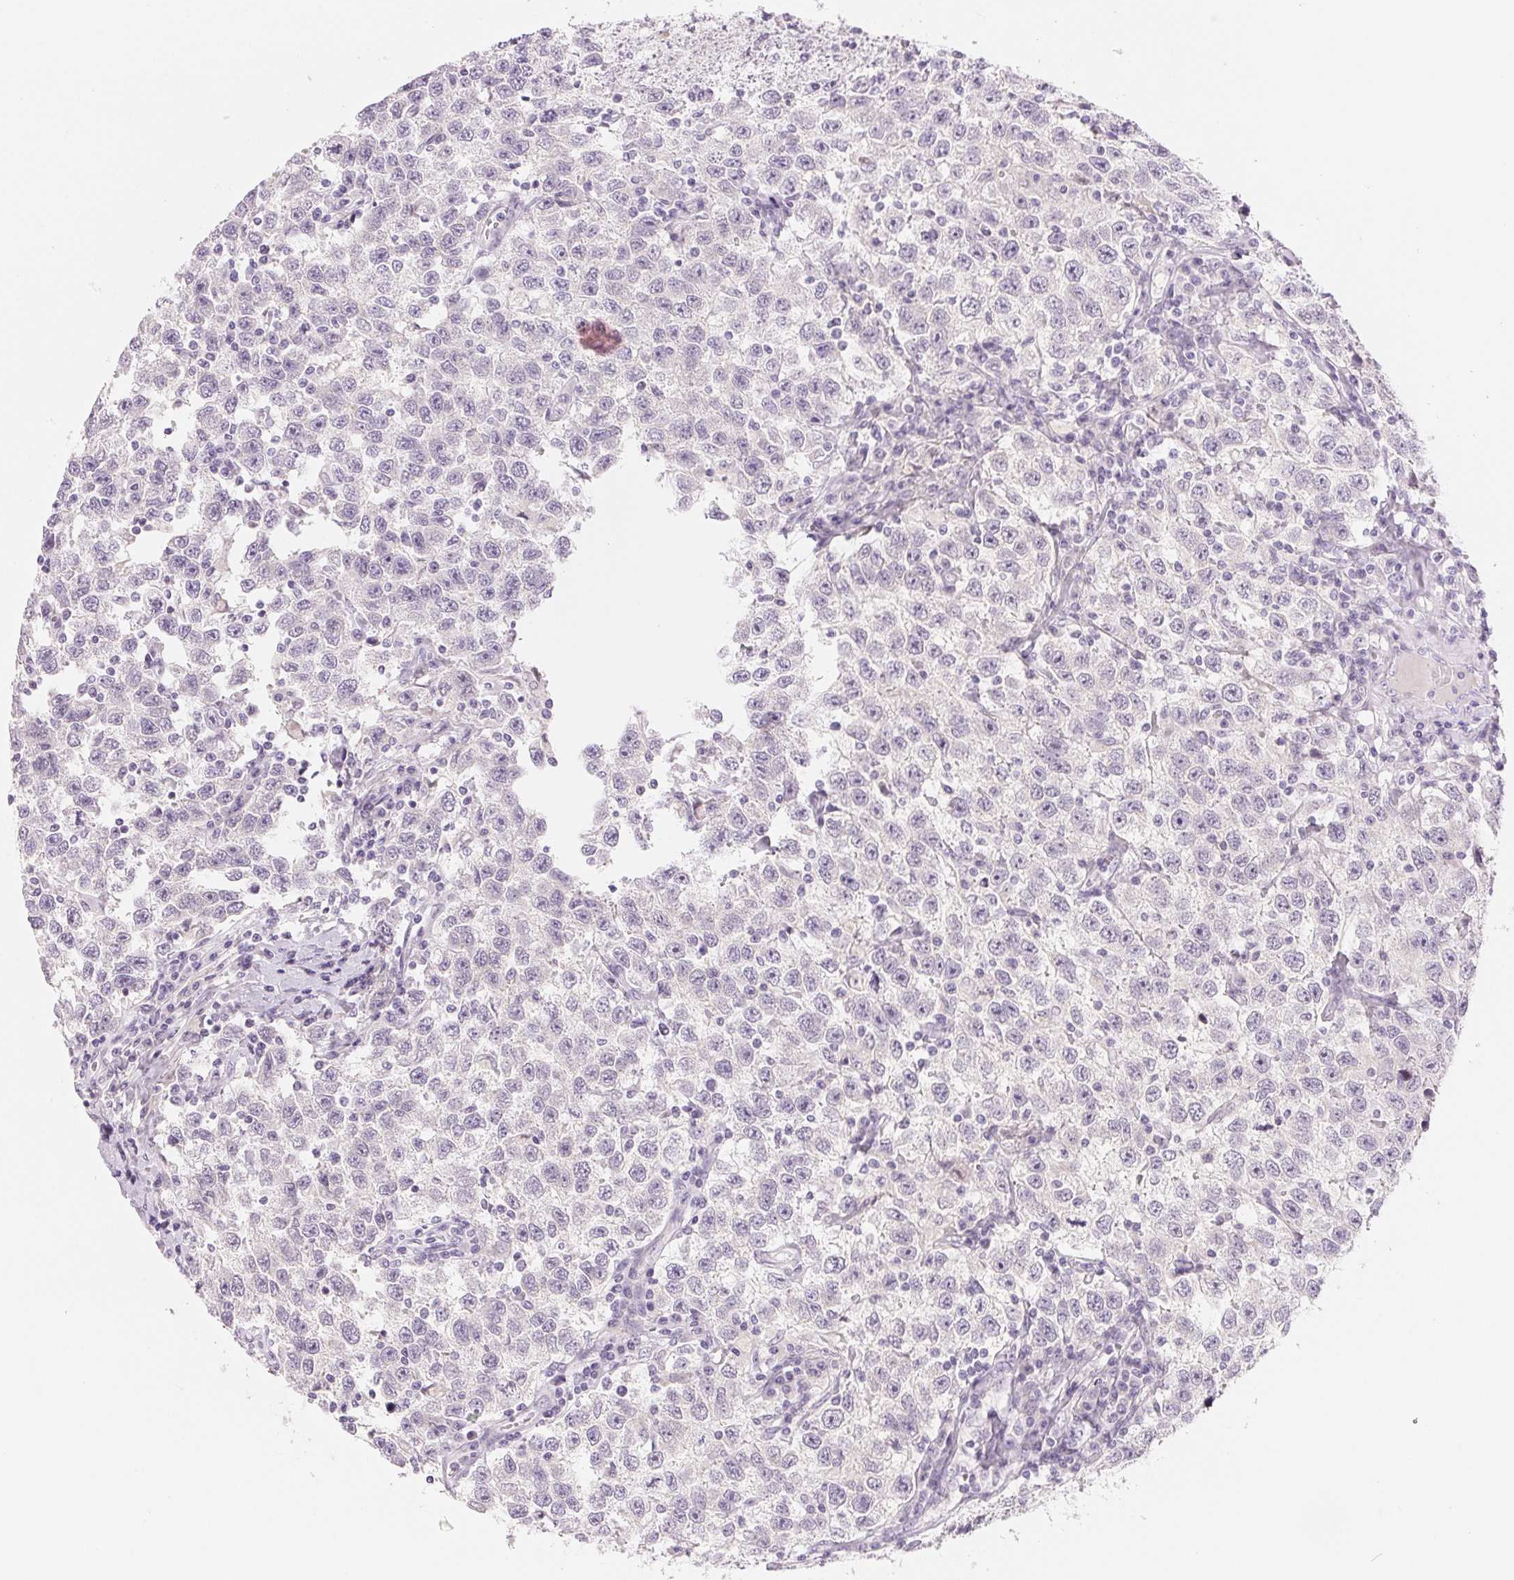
{"staining": {"intensity": "negative", "quantity": "none", "location": "none"}, "tissue": "testis cancer", "cell_type": "Tumor cells", "image_type": "cancer", "snomed": [{"axis": "morphology", "description": "Seminoma, NOS"}, {"axis": "topography", "description": "Testis"}], "caption": "Seminoma (testis) stained for a protein using immunohistochemistry (IHC) shows no positivity tumor cells.", "gene": "CCDC168", "patient": {"sex": "male", "age": 41}}